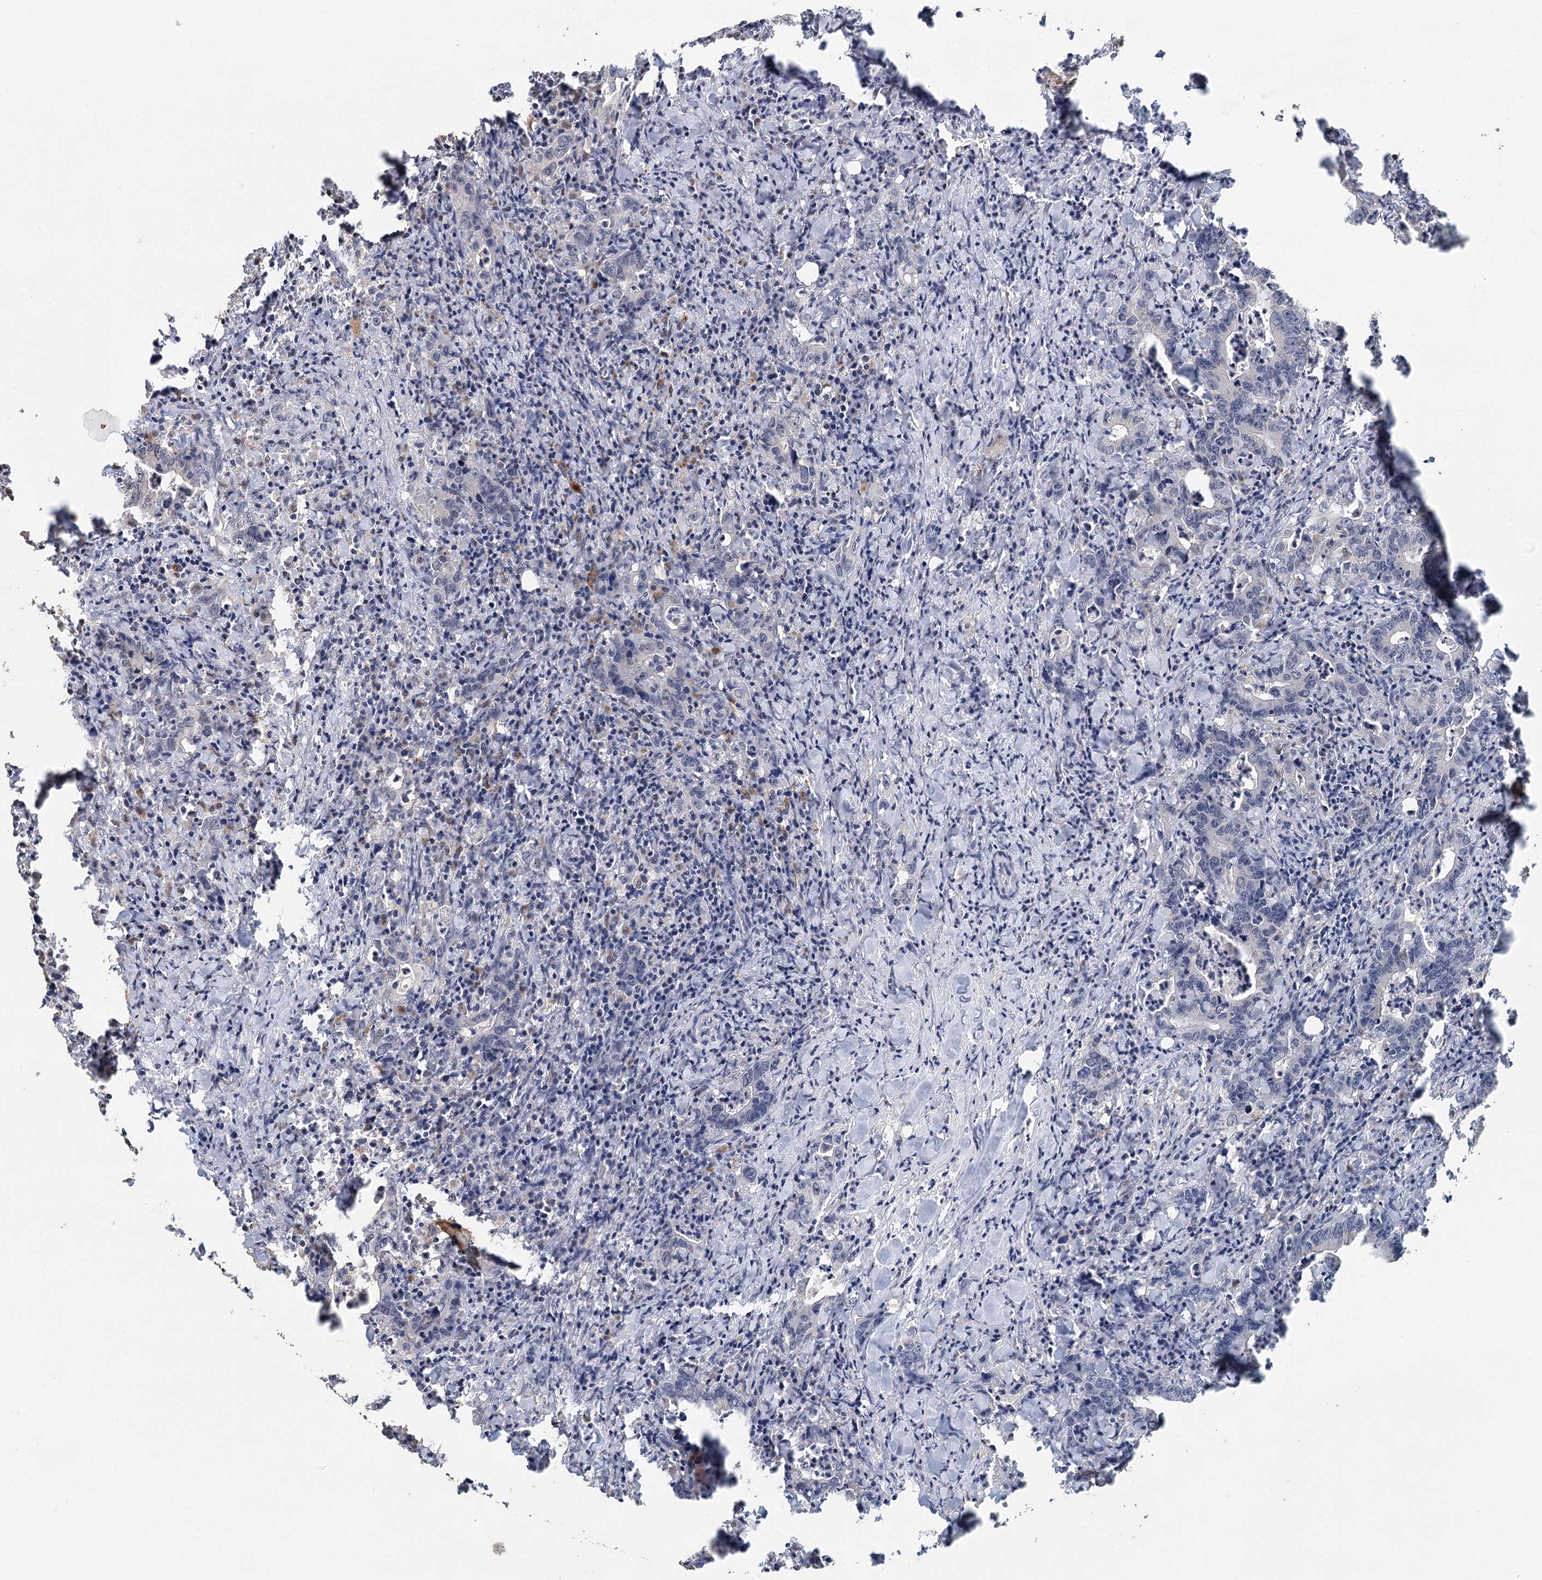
{"staining": {"intensity": "negative", "quantity": "none", "location": "none"}, "tissue": "colorectal cancer", "cell_type": "Tumor cells", "image_type": "cancer", "snomed": [{"axis": "morphology", "description": "Adenocarcinoma, NOS"}, {"axis": "topography", "description": "Colon"}], "caption": "Immunohistochemistry (IHC) of colorectal cancer reveals no positivity in tumor cells.", "gene": "ADK", "patient": {"sex": "female", "age": 75}}